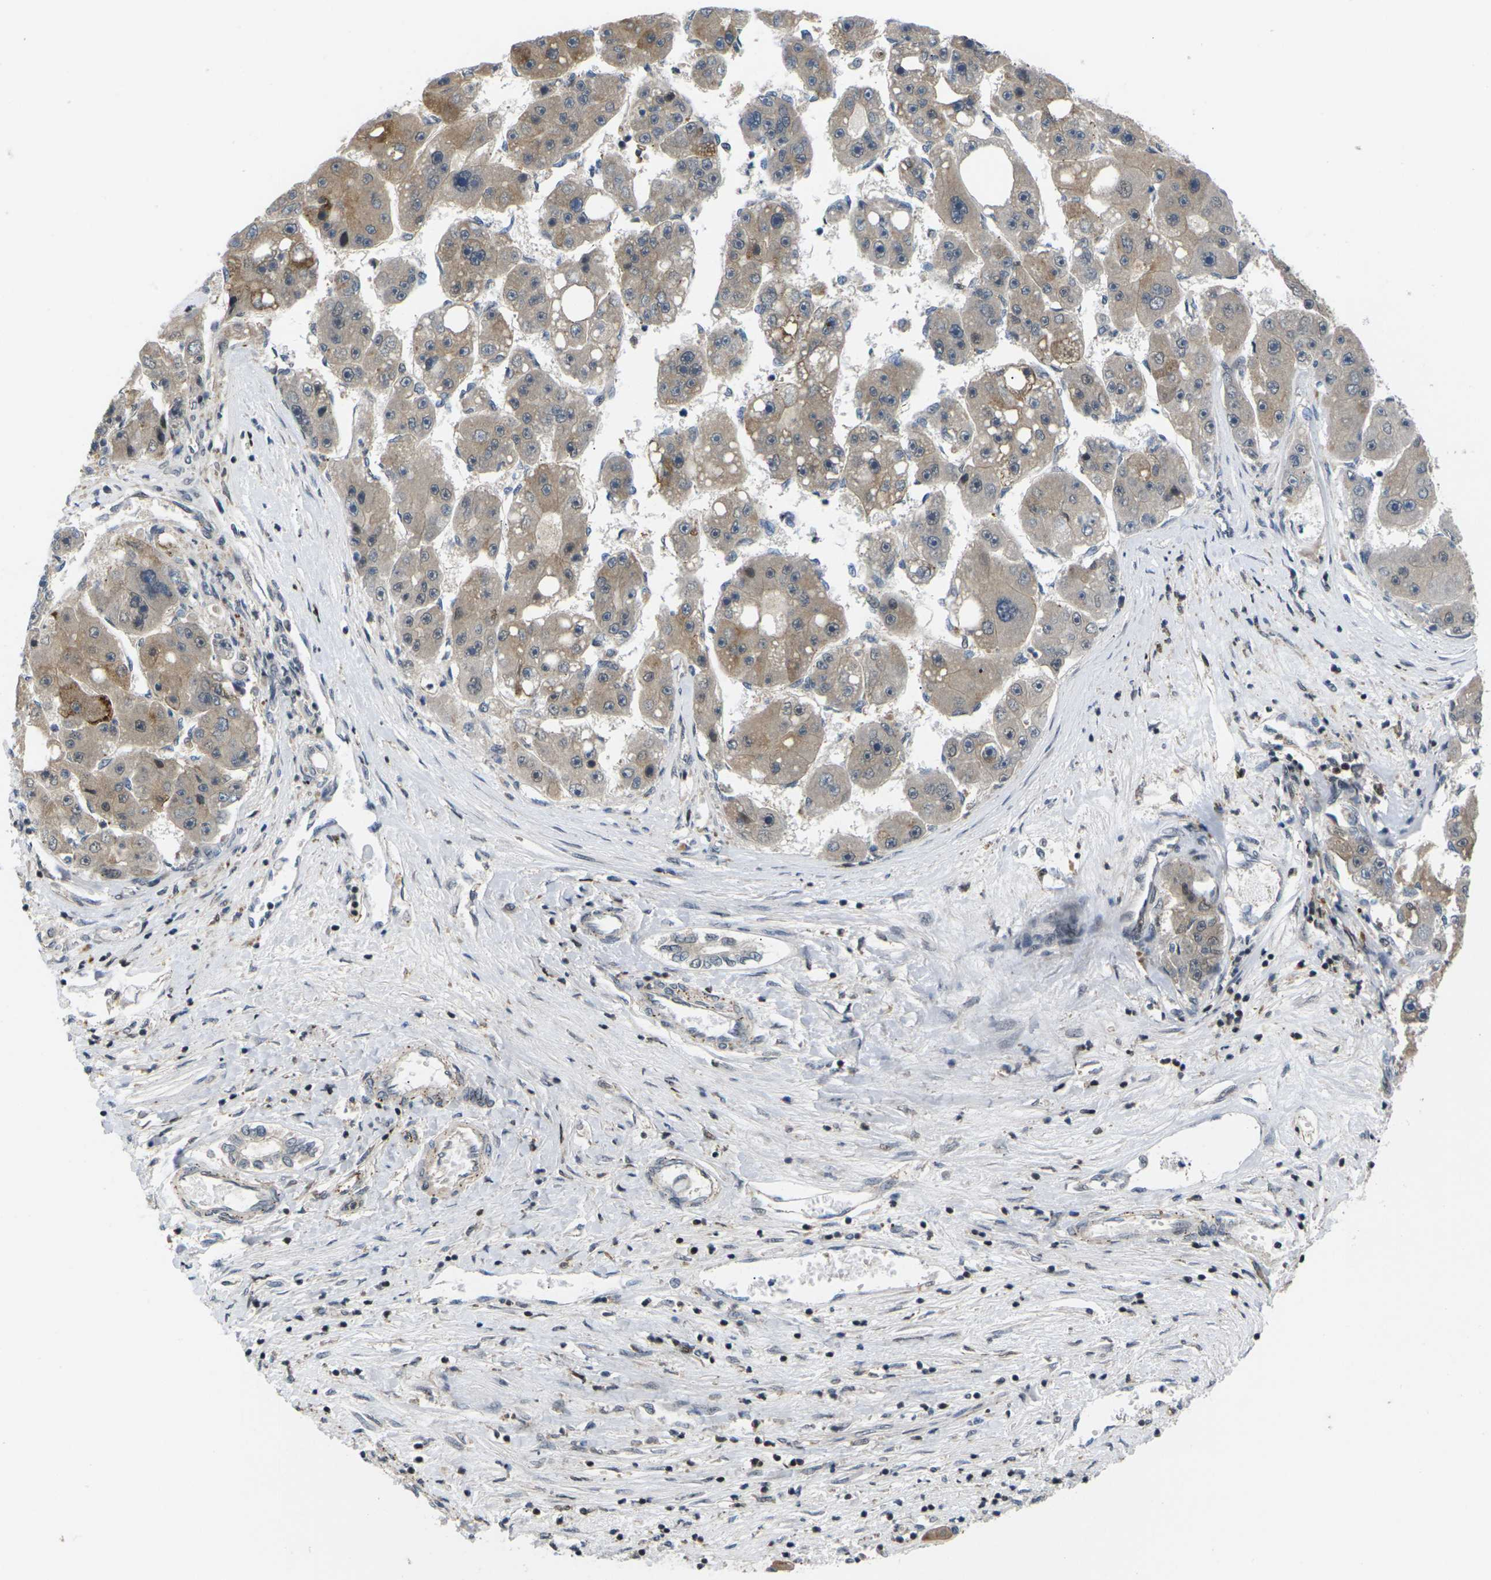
{"staining": {"intensity": "weak", "quantity": ">75%", "location": "cytoplasmic/membranous"}, "tissue": "liver cancer", "cell_type": "Tumor cells", "image_type": "cancer", "snomed": [{"axis": "morphology", "description": "Carcinoma, Hepatocellular, NOS"}, {"axis": "topography", "description": "Liver"}], "caption": "Hepatocellular carcinoma (liver) tissue reveals weak cytoplasmic/membranous expression in approximately >75% of tumor cells", "gene": "RPS6KA3", "patient": {"sex": "female", "age": 61}}